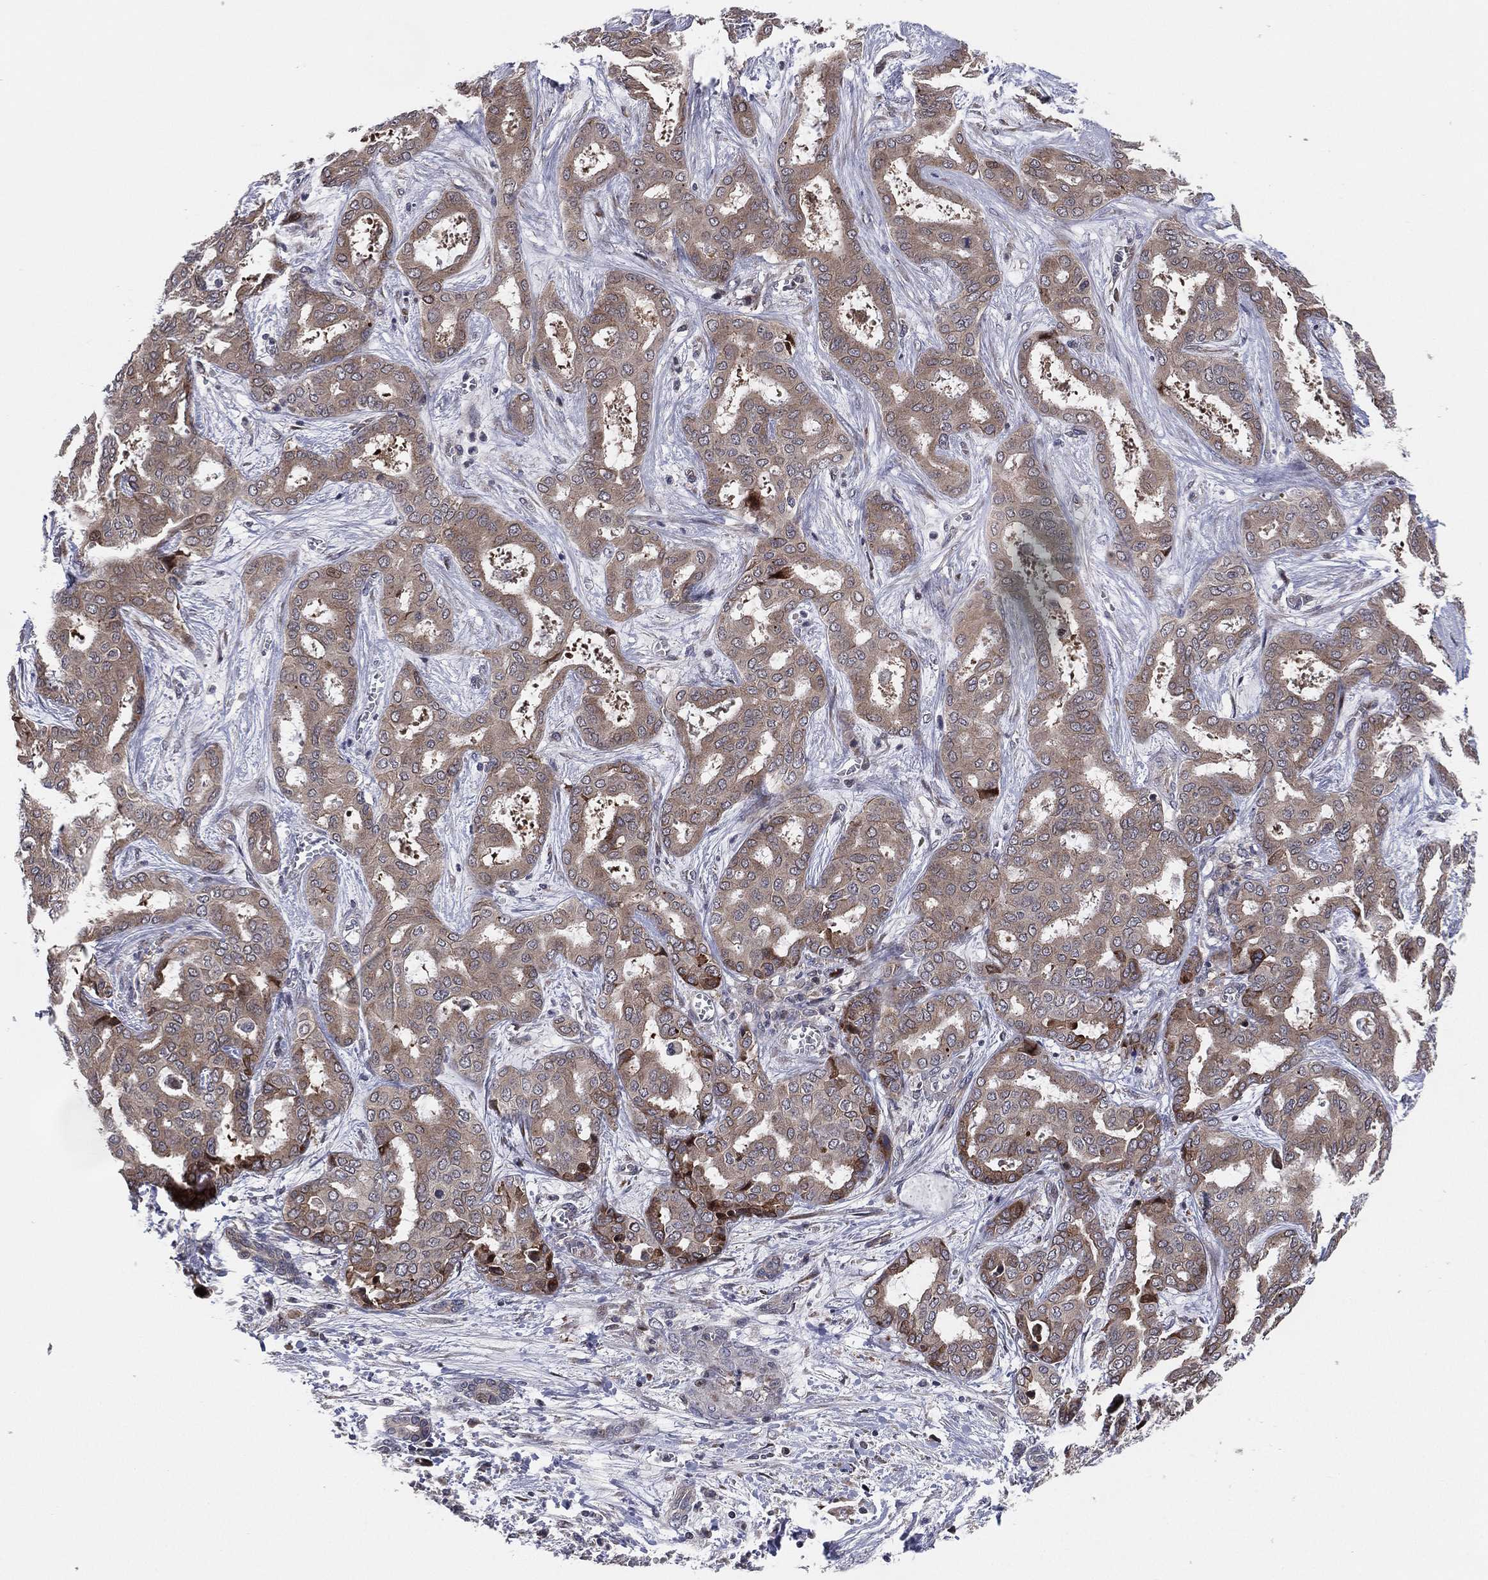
{"staining": {"intensity": "moderate", "quantity": "25%-75%", "location": "cytoplasmic/membranous"}, "tissue": "liver cancer", "cell_type": "Tumor cells", "image_type": "cancer", "snomed": [{"axis": "morphology", "description": "Cholangiocarcinoma"}, {"axis": "topography", "description": "Liver"}], "caption": "This histopathology image shows immunohistochemistry (IHC) staining of liver cancer, with medium moderate cytoplasmic/membranous expression in approximately 25%-75% of tumor cells.", "gene": "UTP14A", "patient": {"sex": "female", "age": 64}}